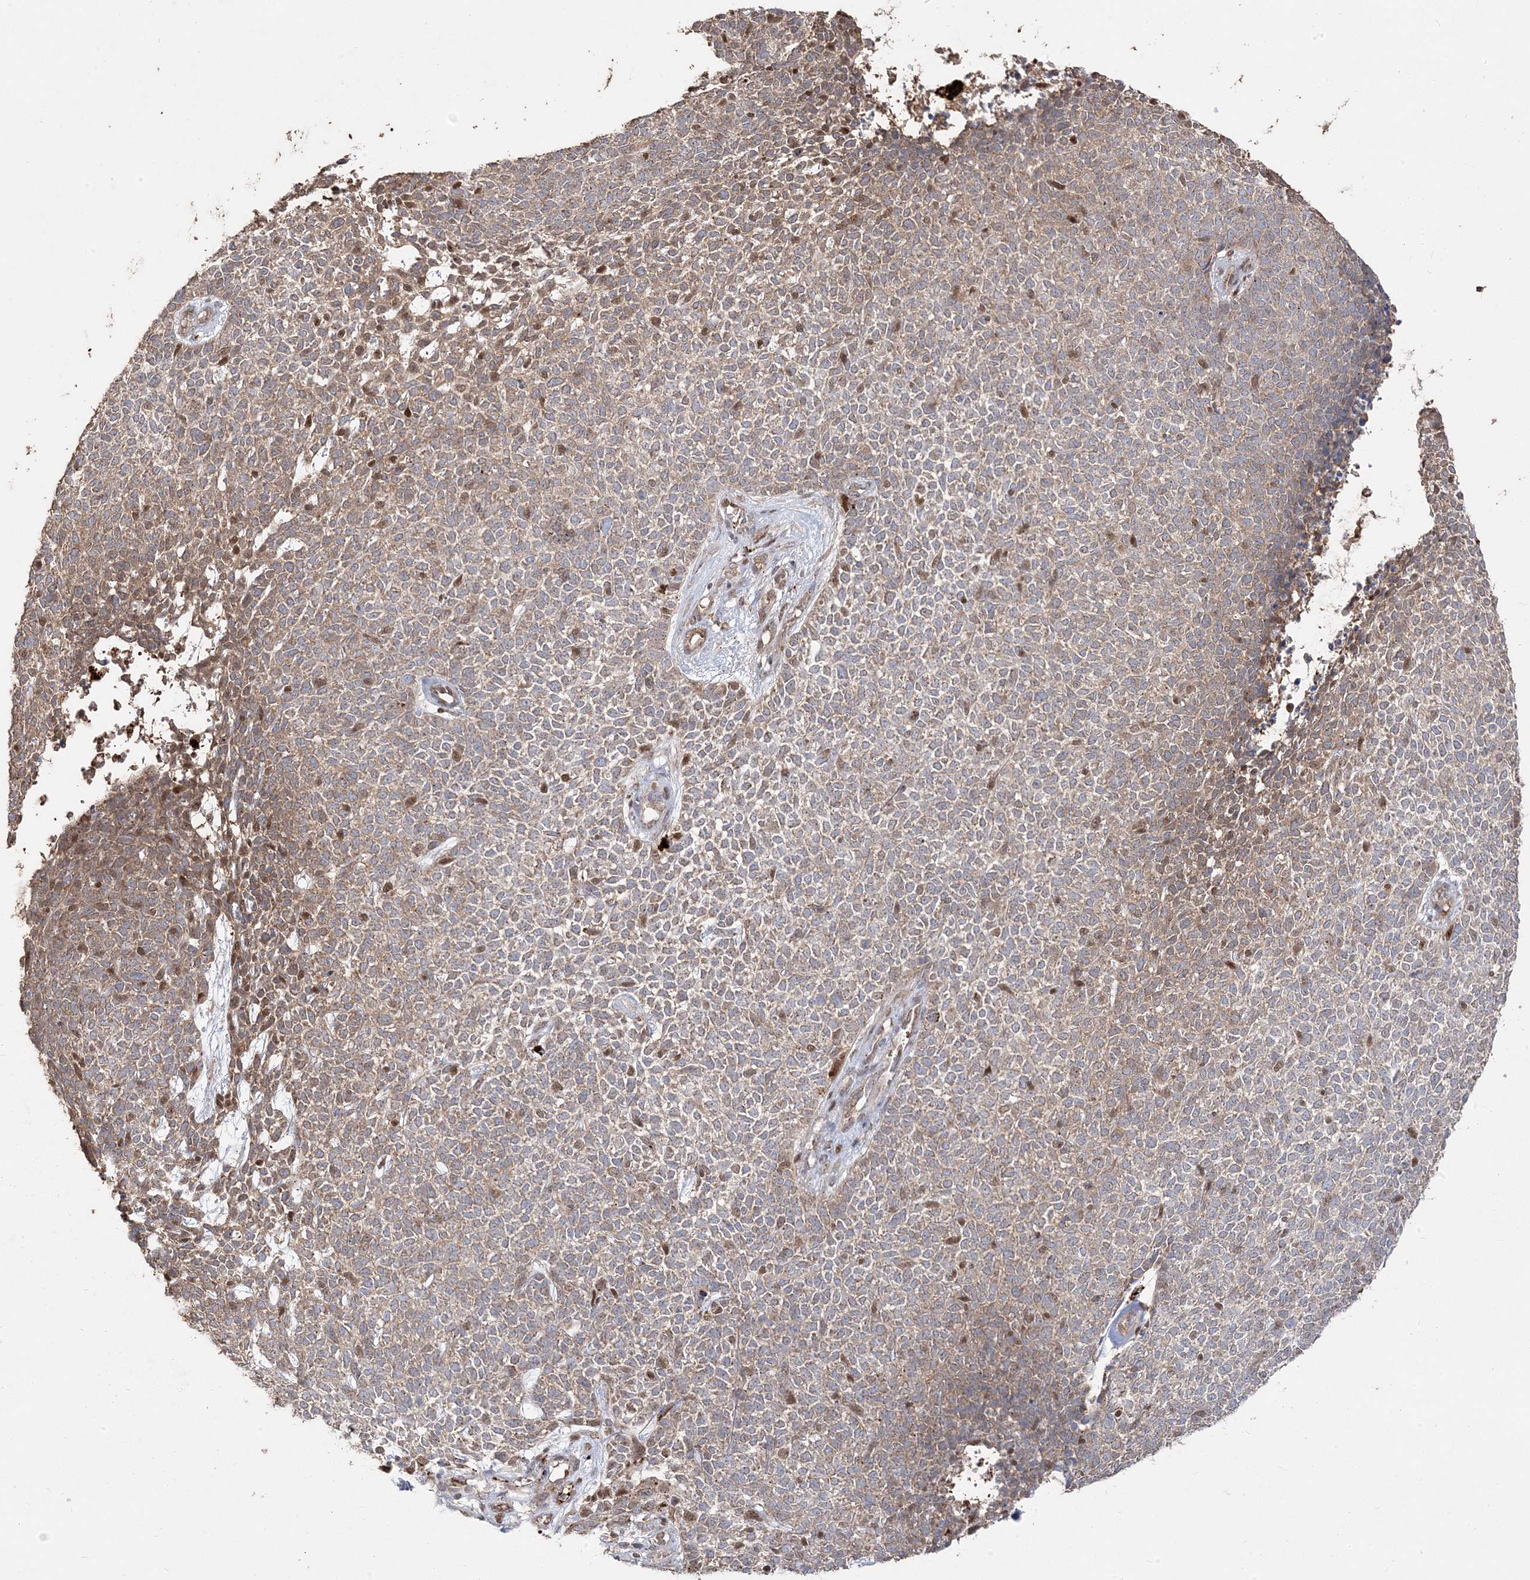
{"staining": {"intensity": "moderate", "quantity": "25%-75%", "location": "cytoplasmic/membranous"}, "tissue": "skin cancer", "cell_type": "Tumor cells", "image_type": "cancer", "snomed": [{"axis": "morphology", "description": "Basal cell carcinoma"}, {"axis": "topography", "description": "Skin"}], "caption": "Tumor cells show medium levels of moderate cytoplasmic/membranous positivity in approximately 25%-75% of cells in human skin cancer. (brown staining indicates protein expression, while blue staining denotes nuclei).", "gene": "PPOX", "patient": {"sex": "female", "age": 84}}